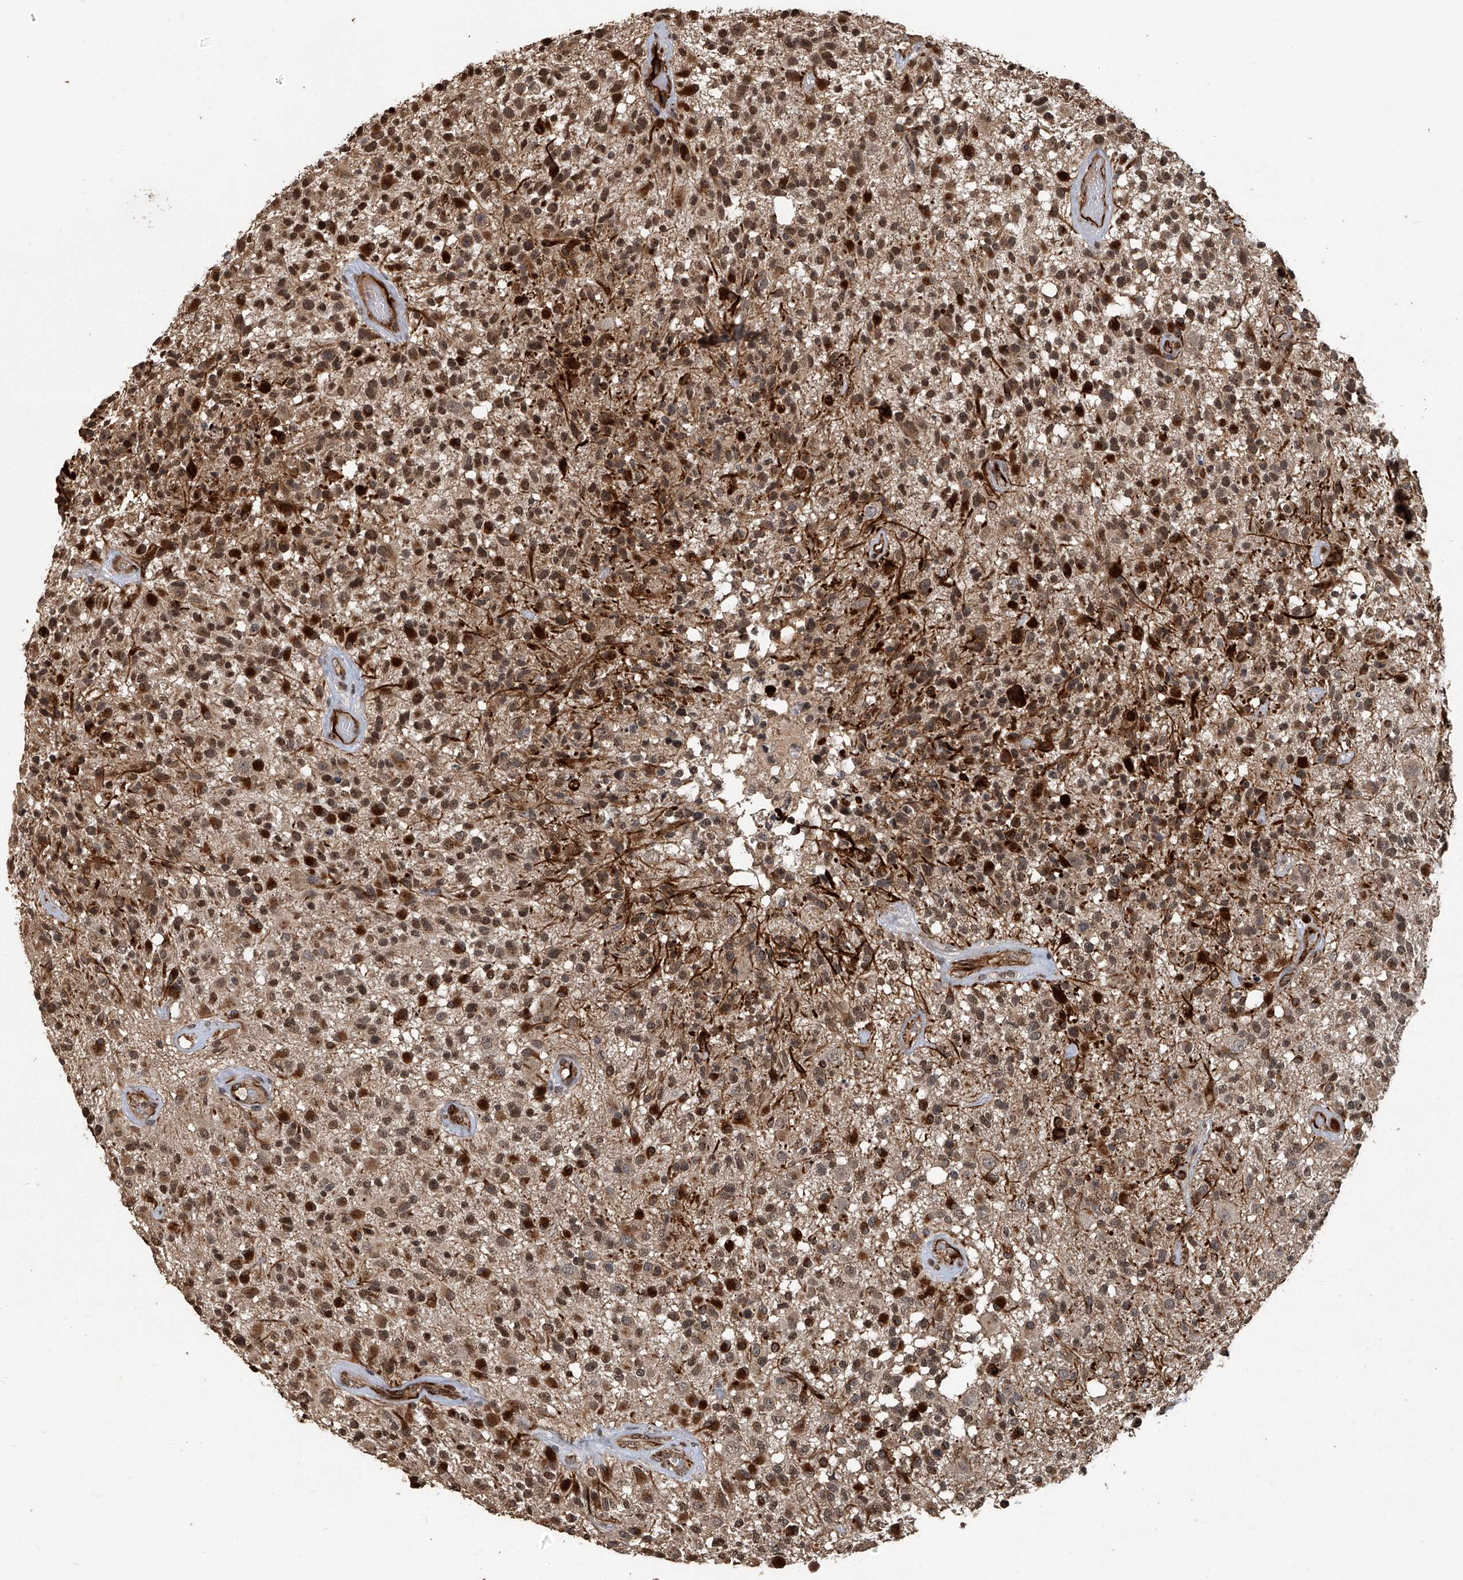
{"staining": {"intensity": "strong", "quantity": "25%-75%", "location": "cytoplasmic/membranous,nuclear"}, "tissue": "glioma", "cell_type": "Tumor cells", "image_type": "cancer", "snomed": [{"axis": "morphology", "description": "Glioma, malignant, High grade"}, {"axis": "morphology", "description": "Glioblastoma, NOS"}, {"axis": "topography", "description": "Brain"}], "caption": "A histopathology image of glioma stained for a protein reveals strong cytoplasmic/membranous and nuclear brown staining in tumor cells. The protein is stained brown, and the nuclei are stained in blue (DAB IHC with brightfield microscopy, high magnification).", "gene": "GPR132", "patient": {"sex": "male", "age": 60}}